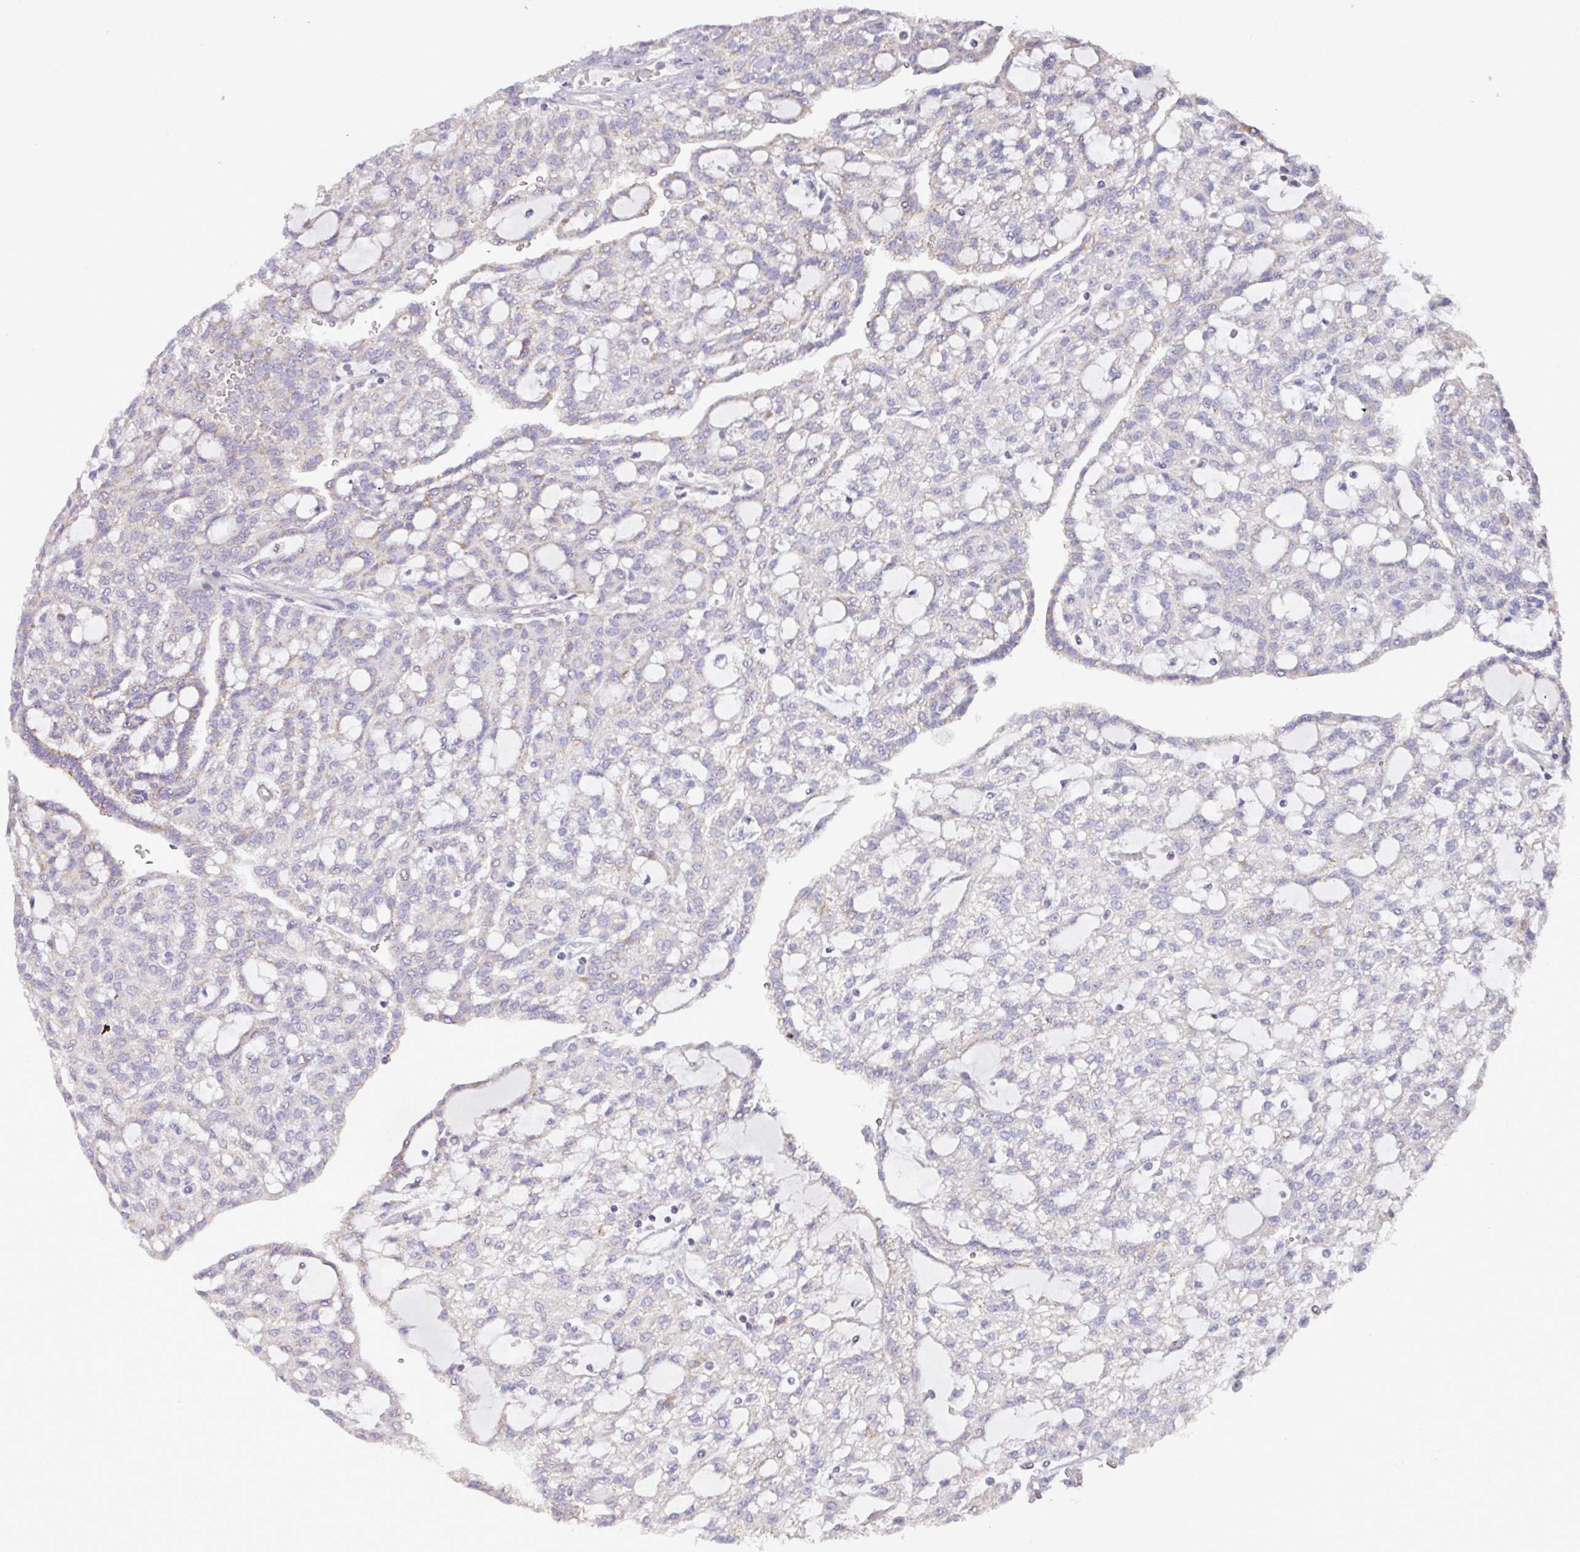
{"staining": {"intensity": "negative", "quantity": "none", "location": "none"}, "tissue": "renal cancer", "cell_type": "Tumor cells", "image_type": "cancer", "snomed": [{"axis": "morphology", "description": "Adenocarcinoma, NOS"}, {"axis": "topography", "description": "Kidney"}], "caption": "Renal cancer (adenocarcinoma) was stained to show a protein in brown. There is no significant positivity in tumor cells.", "gene": "MT-ND4", "patient": {"sex": "male", "age": 63}}